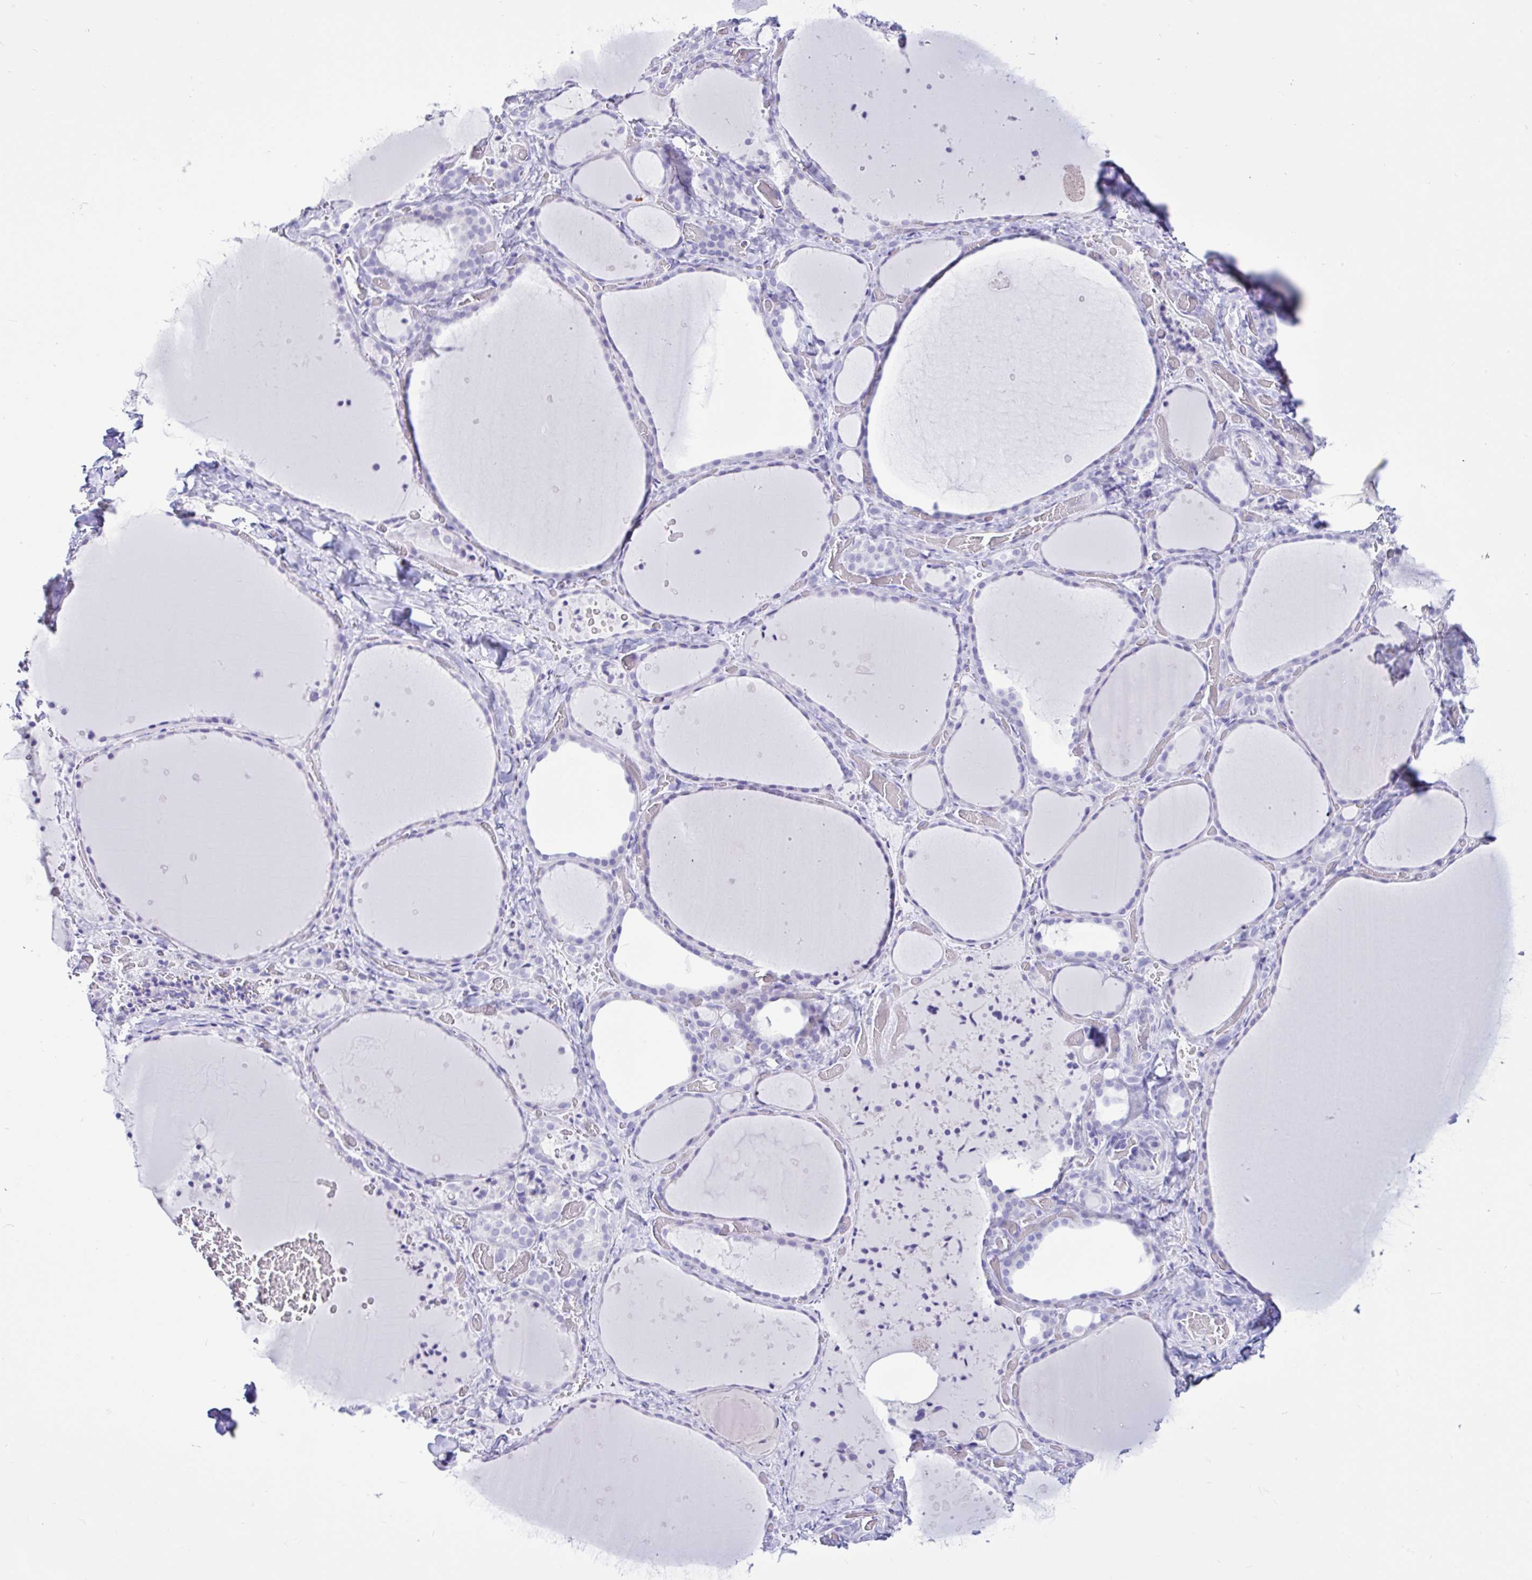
{"staining": {"intensity": "negative", "quantity": "none", "location": "none"}, "tissue": "thyroid gland", "cell_type": "Glandular cells", "image_type": "normal", "snomed": [{"axis": "morphology", "description": "Normal tissue, NOS"}, {"axis": "topography", "description": "Thyroid gland"}], "caption": "A high-resolution histopathology image shows immunohistochemistry staining of normal thyroid gland, which reveals no significant staining in glandular cells. The staining is performed using DAB brown chromogen with nuclei counter-stained in using hematoxylin.", "gene": "CYP19A1", "patient": {"sex": "female", "age": 36}}